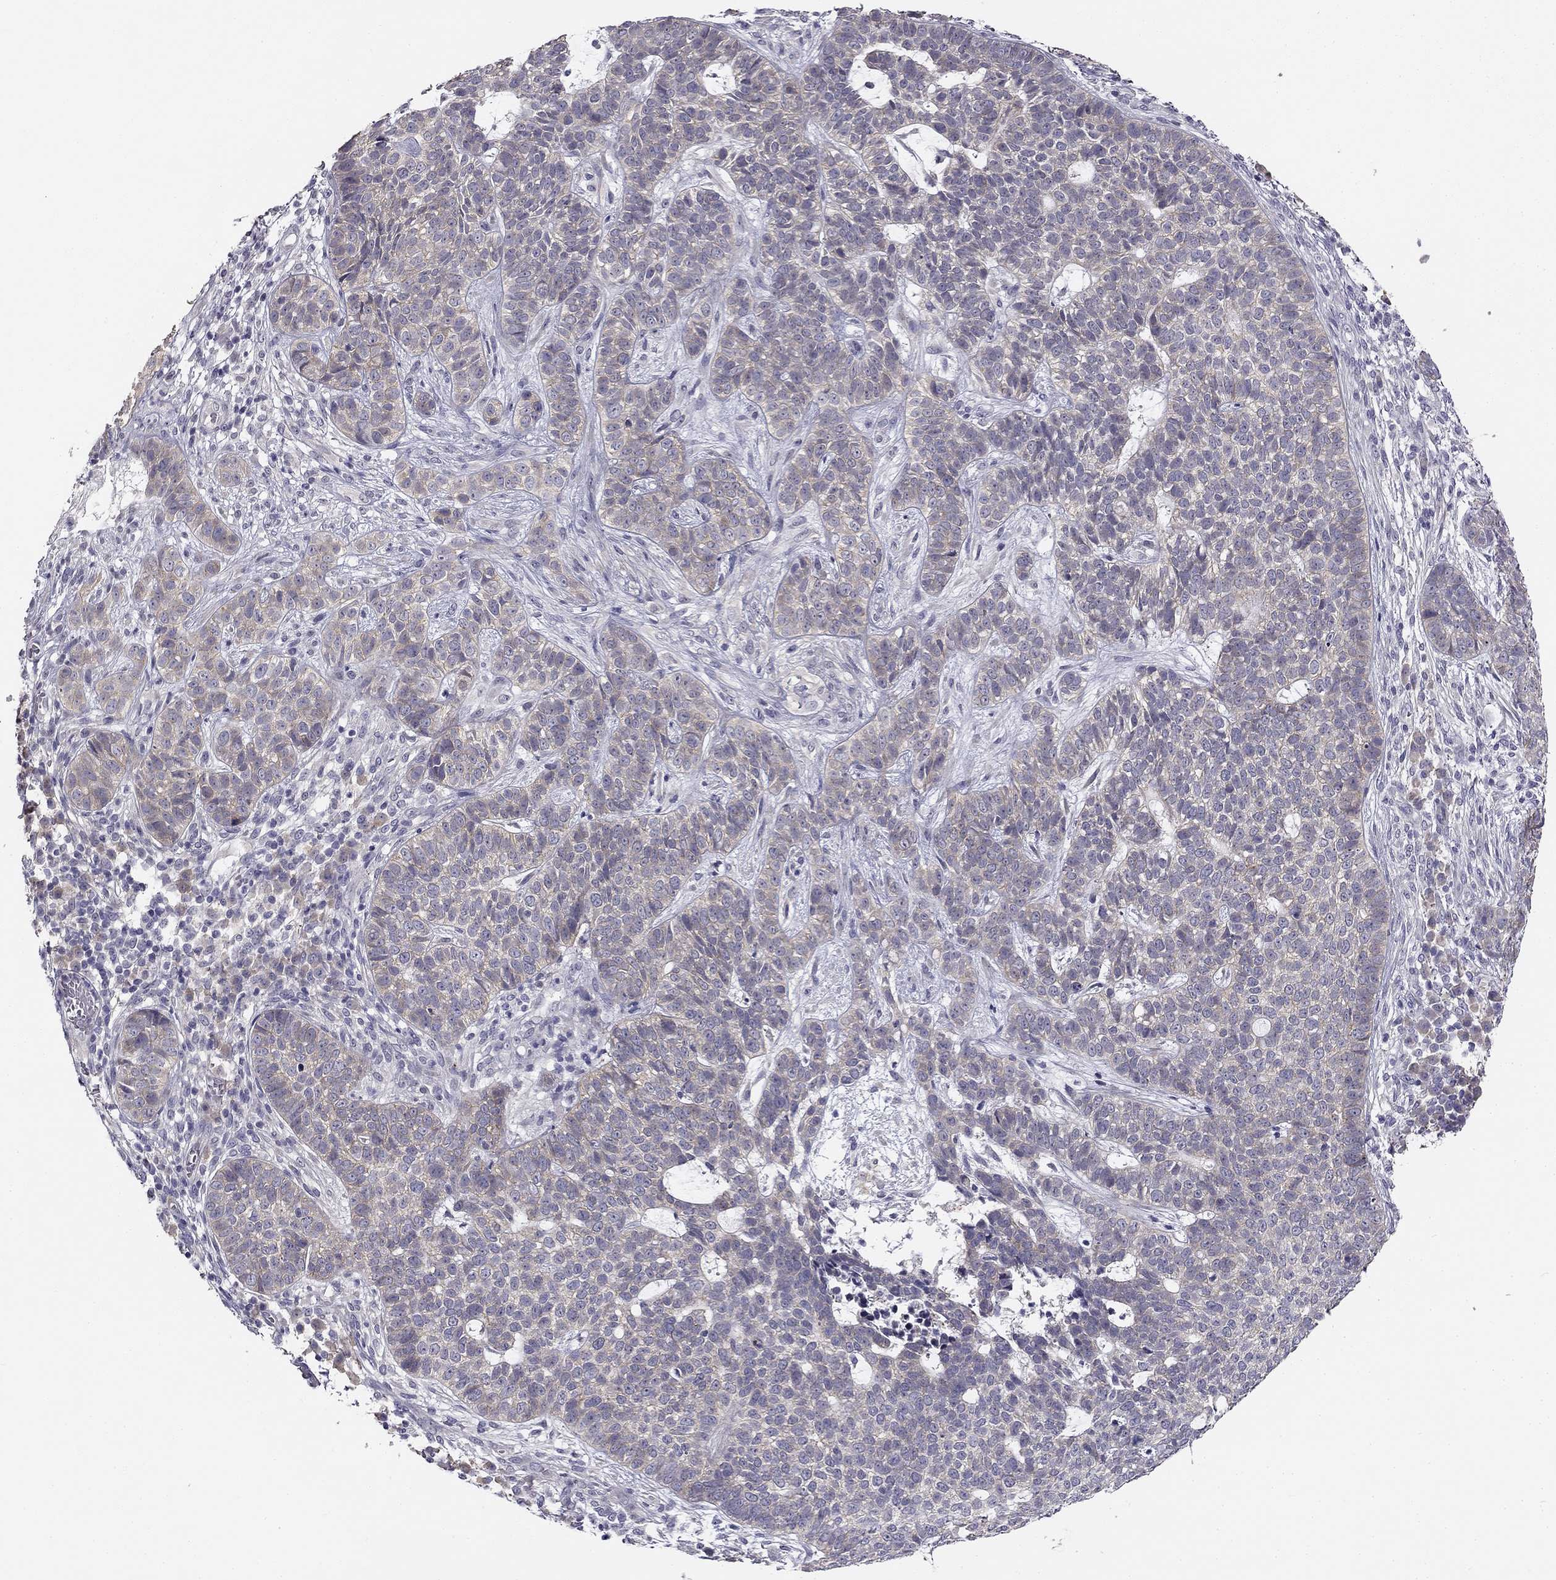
{"staining": {"intensity": "weak", "quantity": "<25%", "location": "cytoplasmic/membranous"}, "tissue": "skin cancer", "cell_type": "Tumor cells", "image_type": "cancer", "snomed": [{"axis": "morphology", "description": "Basal cell carcinoma"}, {"axis": "topography", "description": "Skin"}], "caption": "DAB (3,3'-diaminobenzidine) immunohistochemical staining of skin cancer reveals no significant expression in tumor cells. The staining was performed using DAB to visualize the protein expression in brown, while the nuclei were stained in blue with hematoxylin (Magnification: 20x).", "gene": "CNR1", "patient": {"sex": "female", "age": 69}}